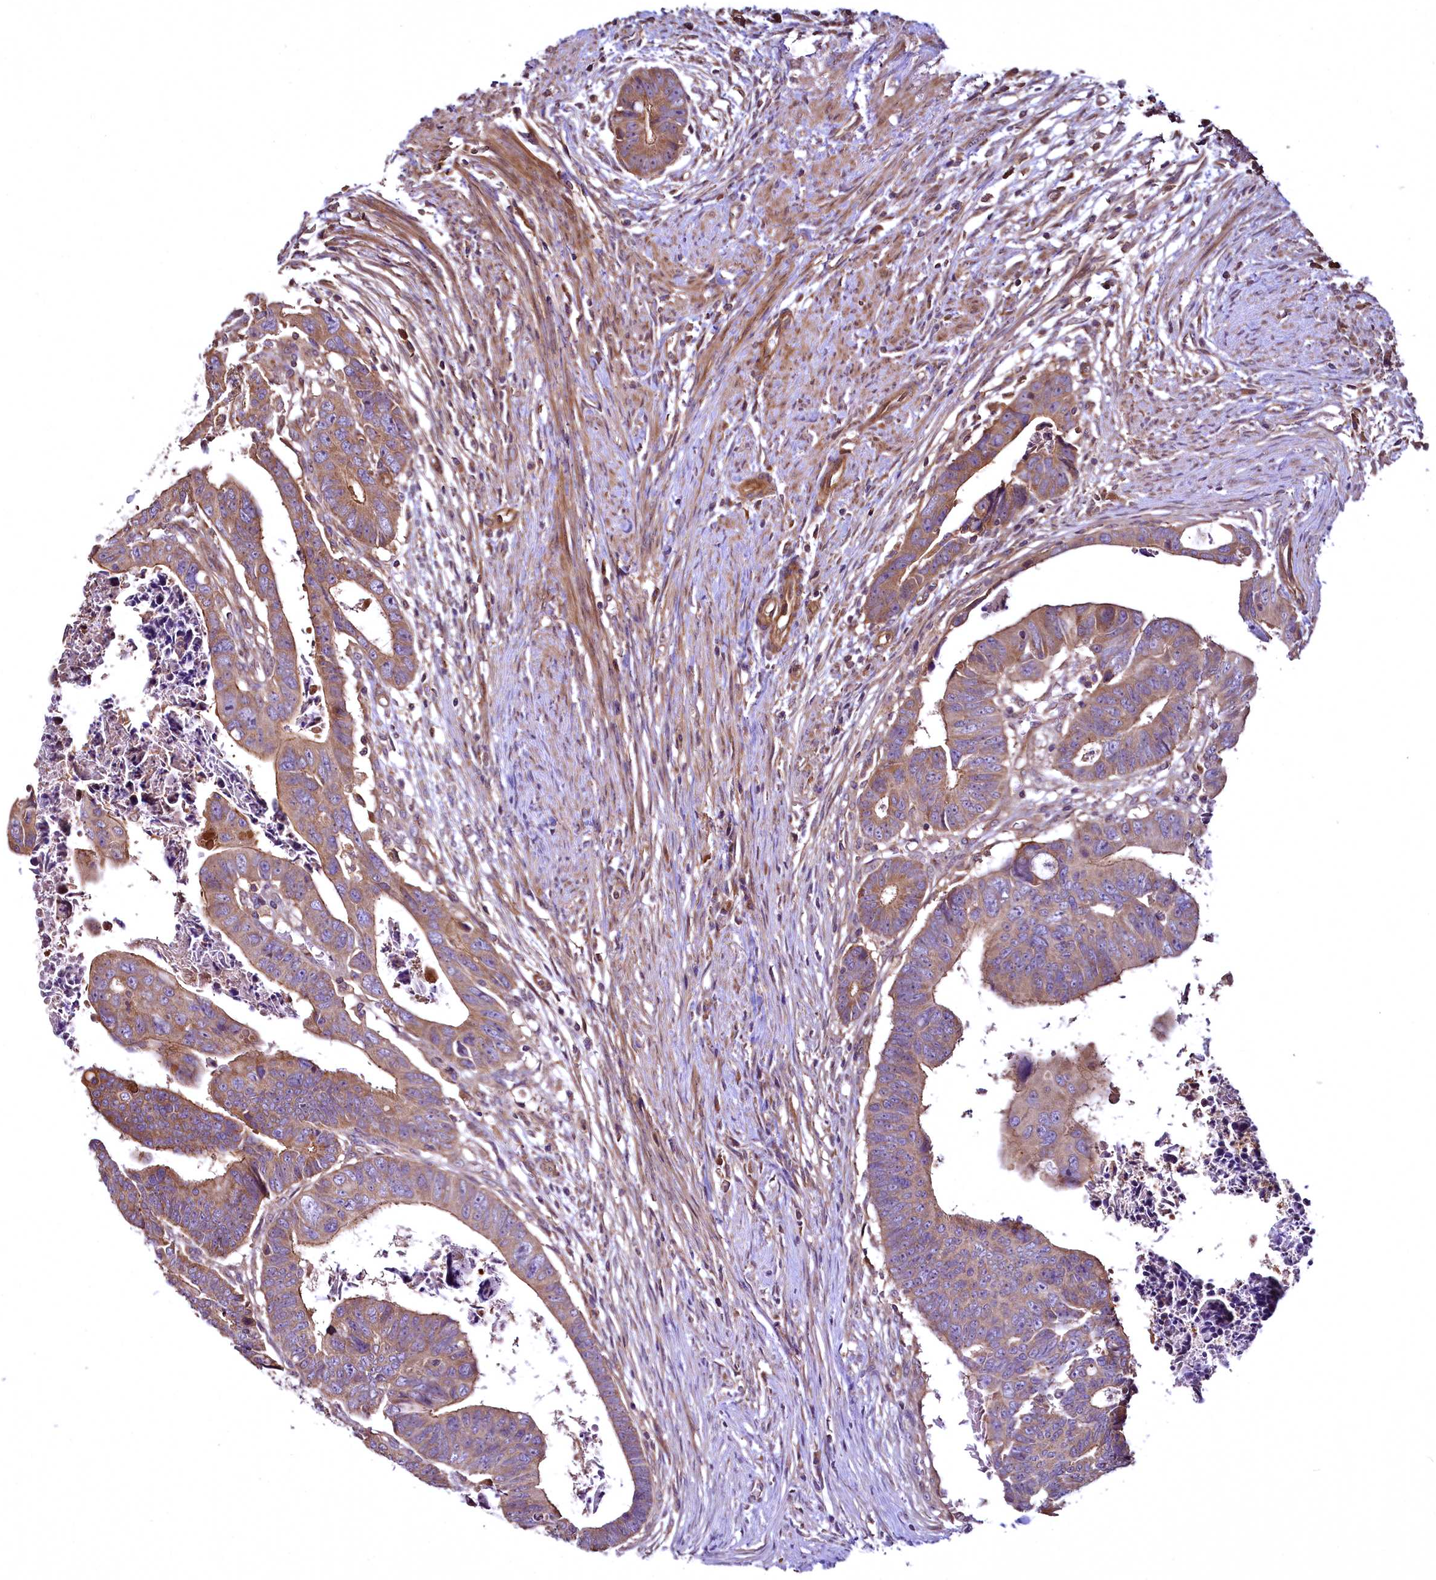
{"staining": {"intensity": "moderate", "quantity": ">75%", "location": "cytoplasmic/membranous"}, "tissue": "colorectal cancer", "cell_type": "Tumor cells", "image_type": "cancer", "snomed": [{"axis": "morphology", "description": "Adenocarcinoma, NOS"}, {"axis": "topography", "description": "Rectum"}], "caption": "Protein expression analysis of colorectal adenocarcinoma displays moderate cytoplasmic/membranous positivity in about >75% of tumor cells.", "gene": "TBCEL", "patient": {"sex": "female", "age": 65}}